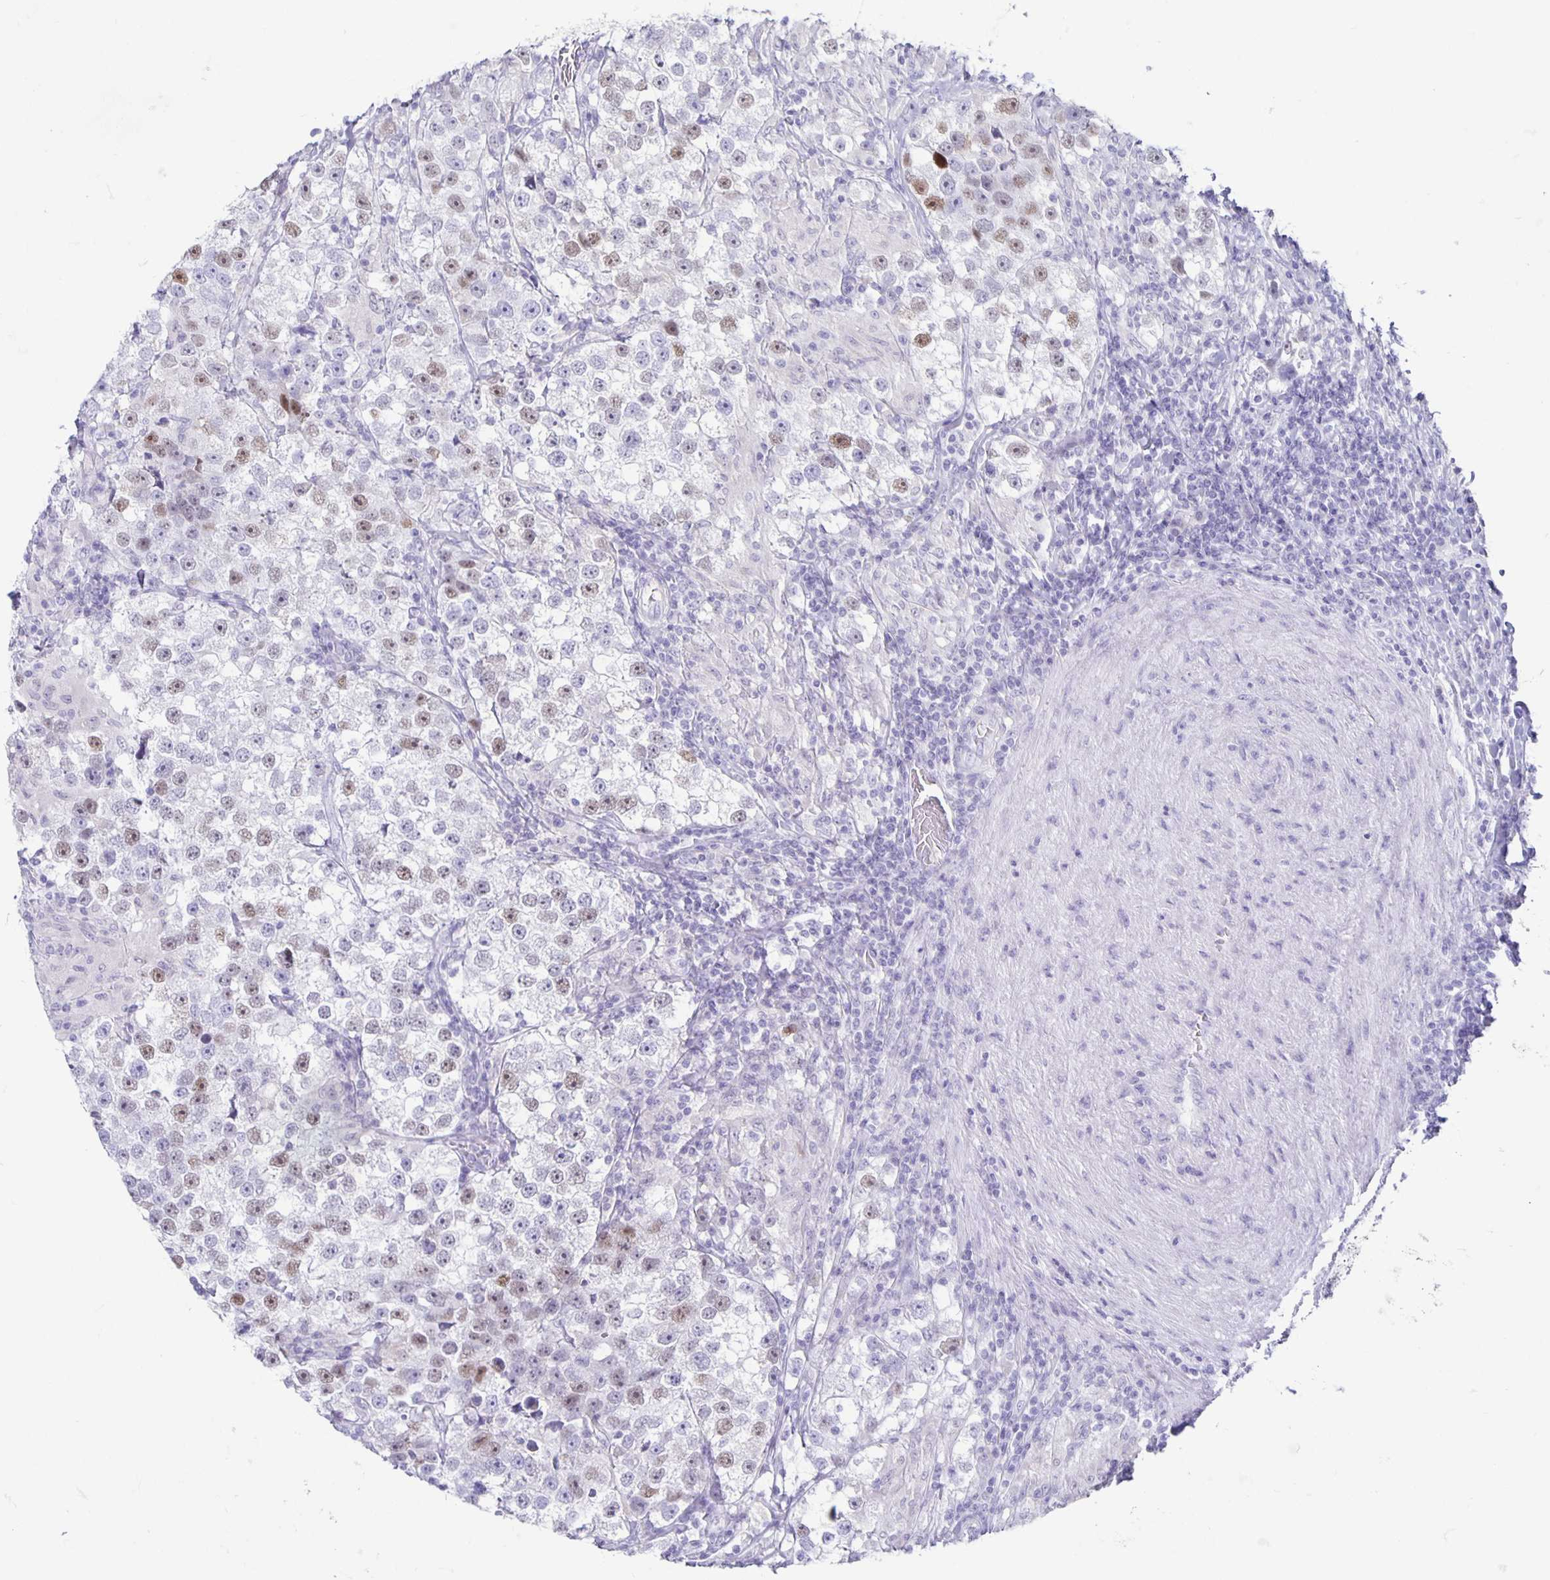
{"staining": {"intensity": "moderate", "quantity": "<25%", "location": "nuclear"}, "tissue": "testis cancer", "cell_type": "Tumor cells", "image_type": "cancer", "snomed": [{"axis": "morphology", "description": "Seminoma, NOS"}, {"axis": "topography", "description": "Testis"}], "caption": "Immunohistochemical staining of human seminoma (testis) reveals low levels of moderate nuclear protein expression in about <25% of tumor cells.", "gene": "CT45A5", "patient": {"sex": "male", "age": 46}}